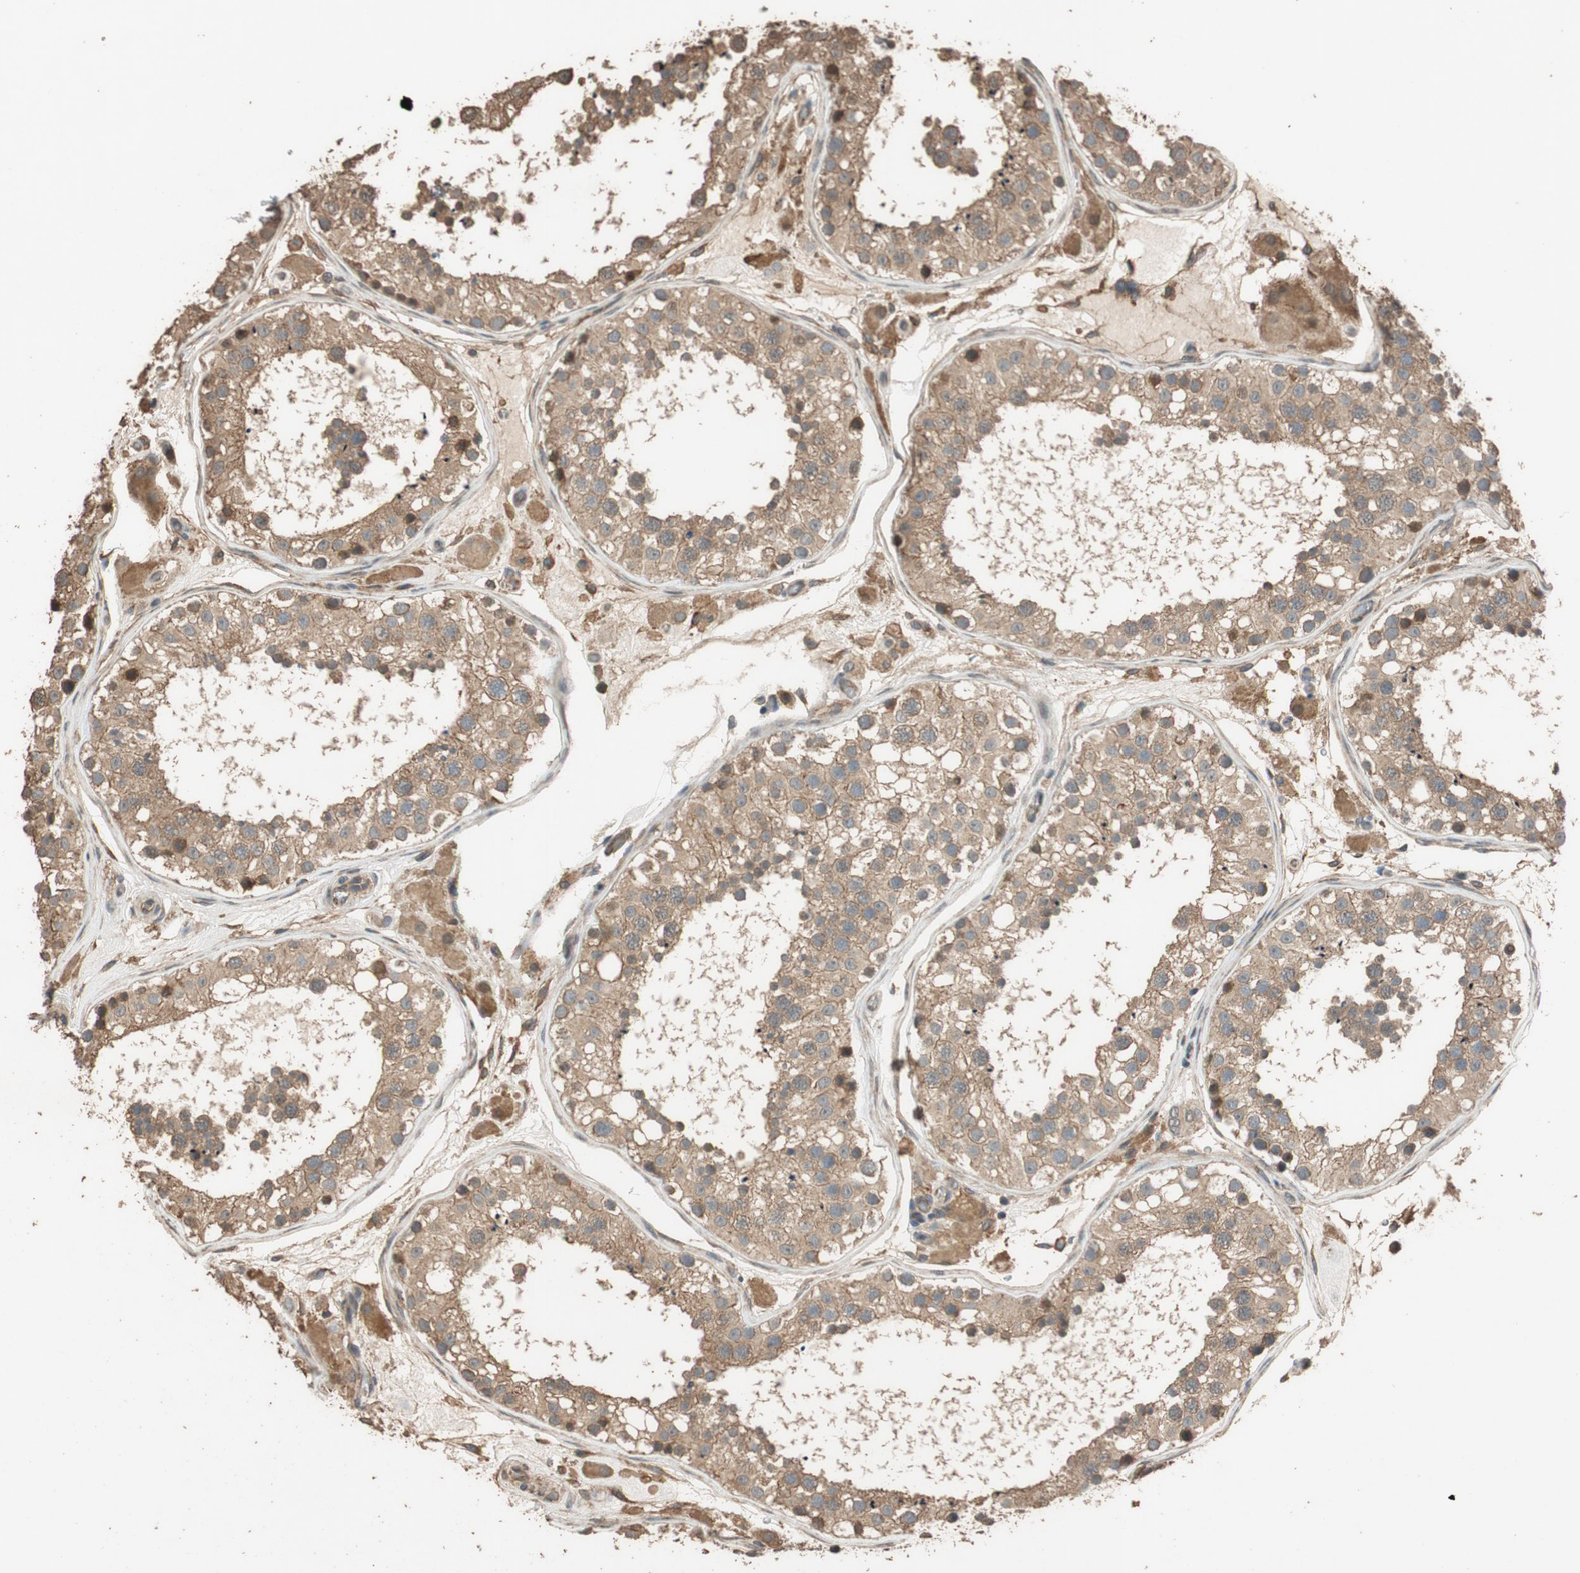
{"staining": {"intensity": "moderate", "quantity": ">75%", "location": "cytoplasmic/membranous"}, "tissue": "testis", "cell_type": "Cells in seminiferous ducts", "image_type": "normal", "snomed": [{"axis": "morphology", "description": "Normal tissue, NOS"}, {"axis": "topography", "description": "Testis"}, {"axis": "topography", "description": "Epididymis"}], "caption": "Protein positivity by IHC shows moderate cytoplasmic/membranous positivity in approximately >75% of cells in seminiferous ducts in unremarkable testis.", "gene": "MST1R", "patient": {"sex": "male", "age": 26}}